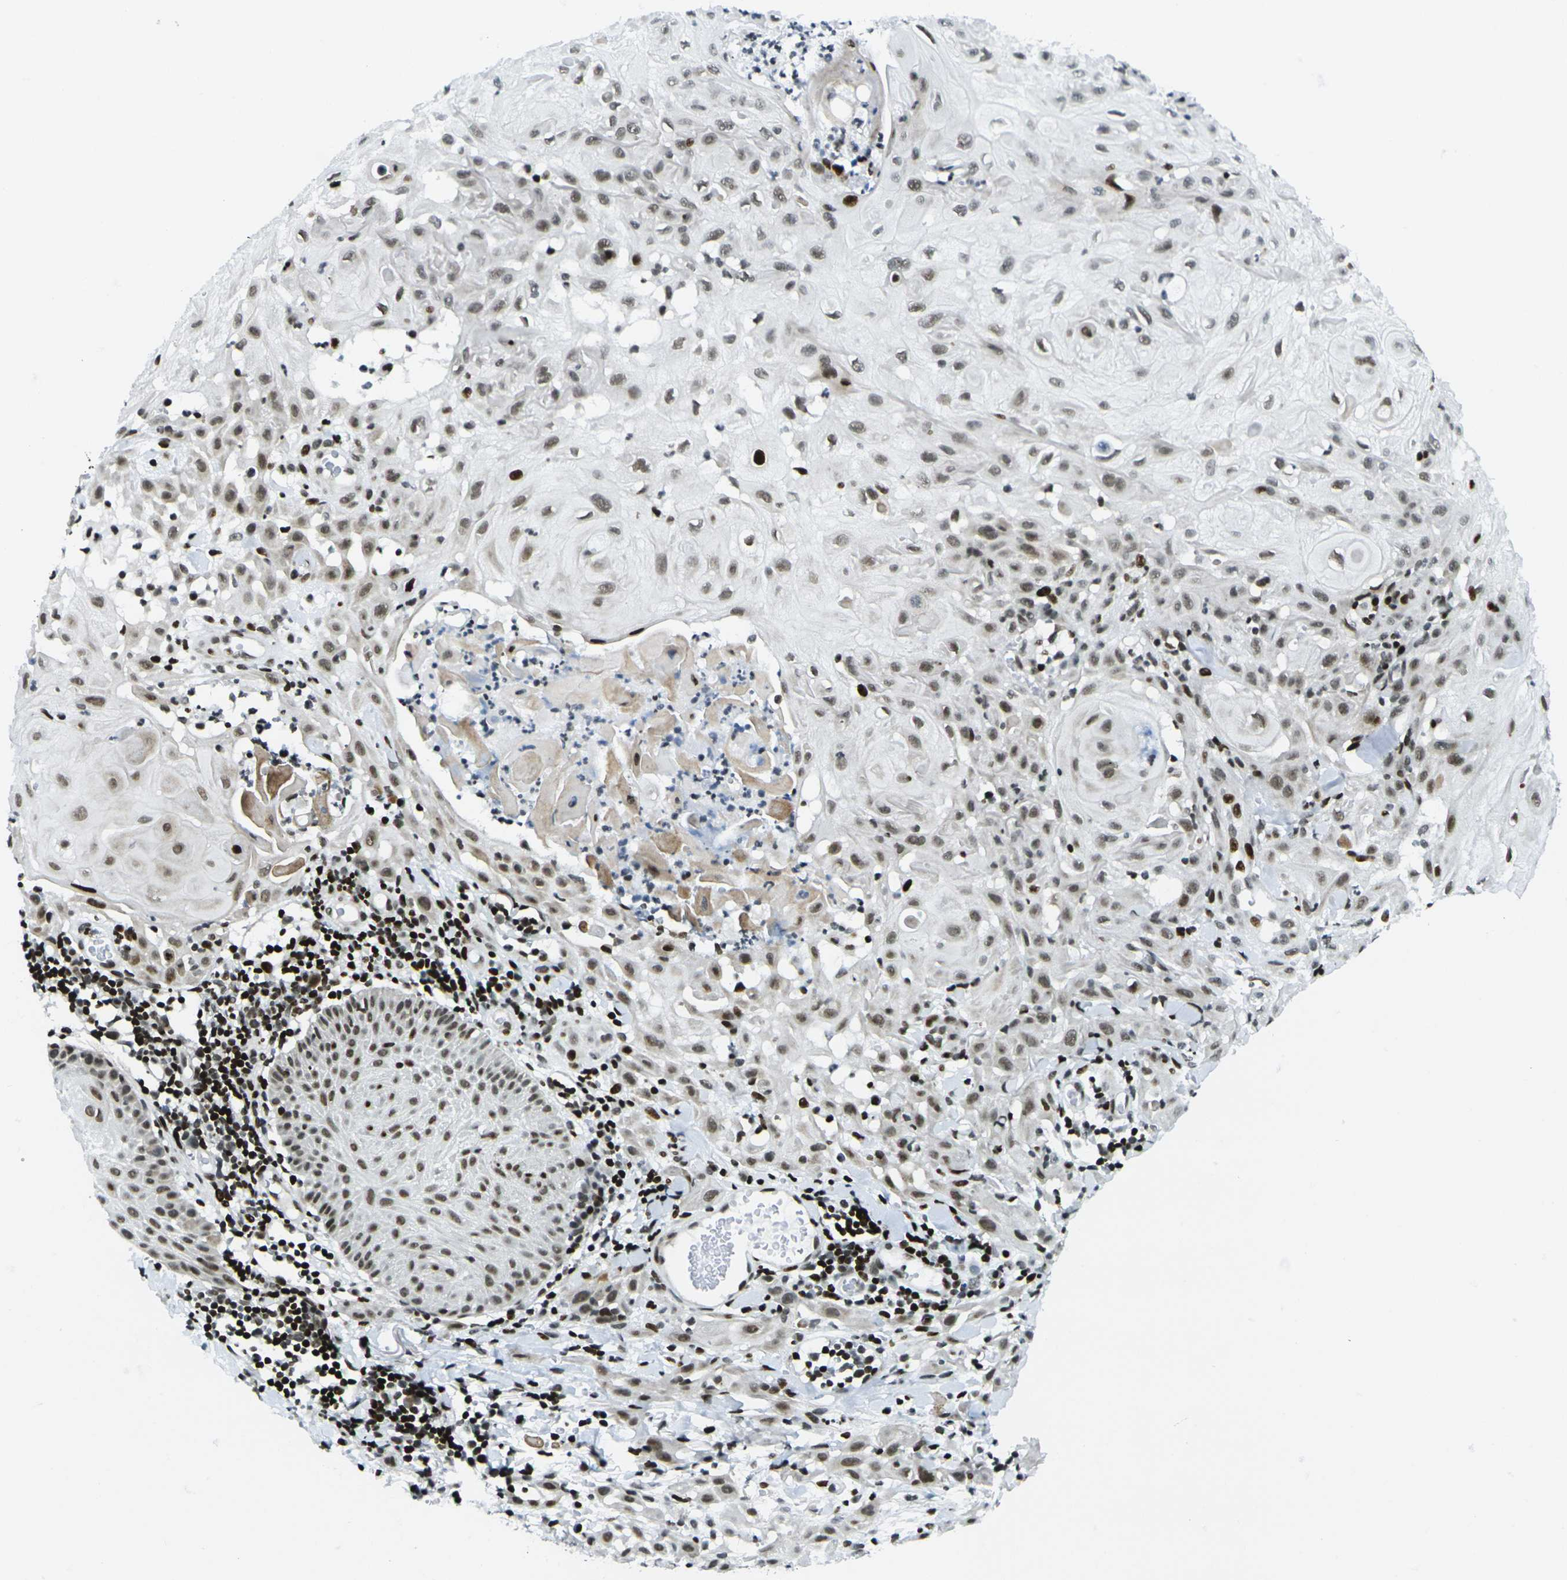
{"staining": {"intensity": "moderate", "quantity": "25%-75%", "location": "nuclear"}, "tissue": "skin cancer", "cell_type": "Tumor cells", "image_type": "cancer", "snomed": [{"axis": "morphology", "description": "Squamous cell carcinoma, NOS"}, {"axis": "topography", "description": "Skin"}], "caption": "This micrograph demonstrates immunohistochemistry (IHC) staining of skin cancer, with medium moderate nuclear expression in about 25%-75% of tumor cells.", "gene": "H3-3A", "patient": {"sex": "male", "age": 24}}